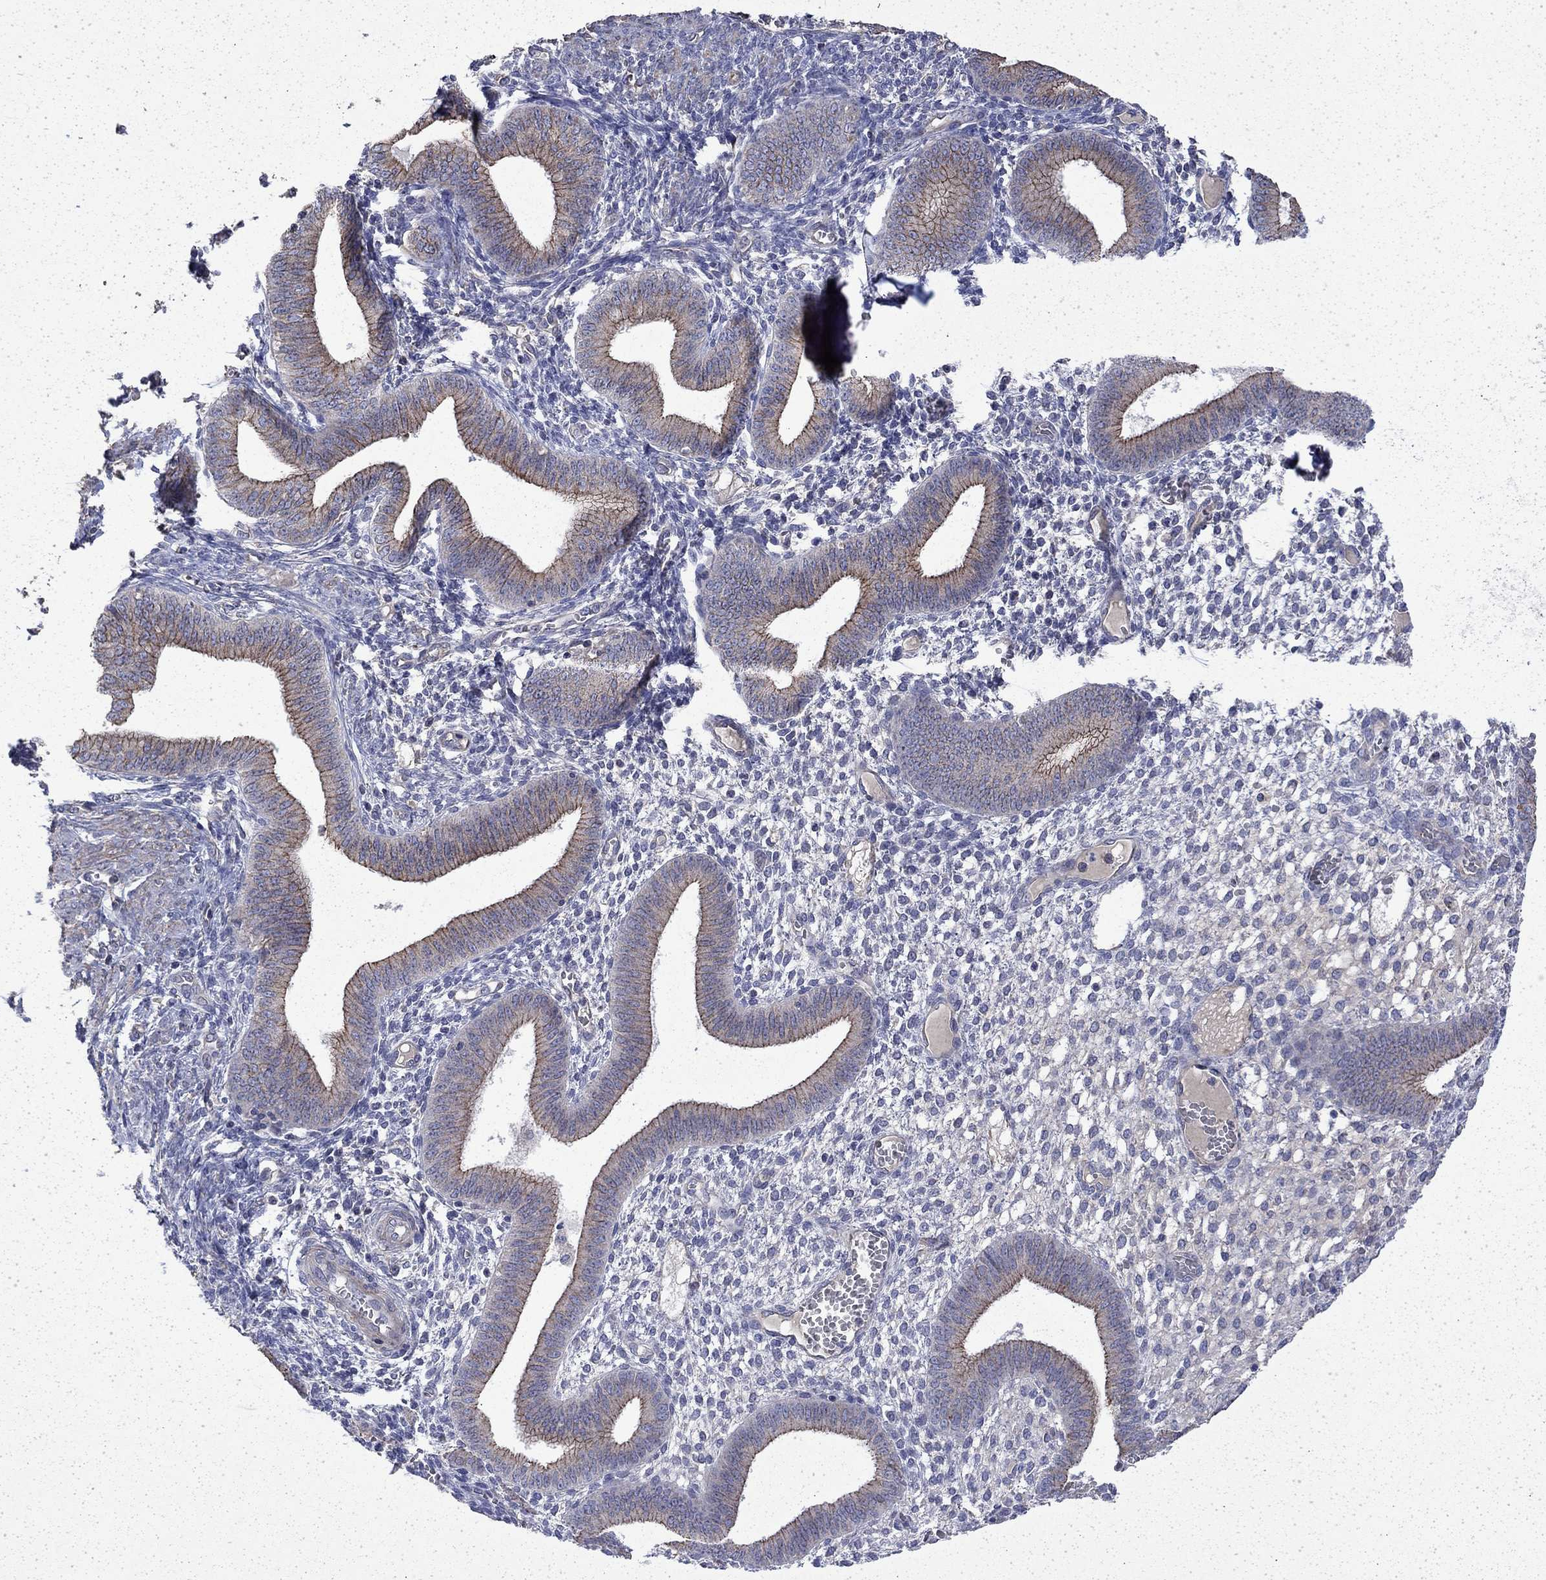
{"staining": {"intensity": "negative", "quantity": "none", "location": "none"}, "tissue": "endometrium", "cell_type": "Cells in endometrial stroma", "image_type": "normal", "snomed": [{"axis": "morphology", "description": "Normal tissue, NOS"}, {"axis": "topography", "description": "Endometrium"}], "caption": "Immunohistochemistry of normal human endometrium reveals no staining in cells in endometrial stroma.", "gene": "DTNA", "patient": {"sex": "female", "age": 42}}